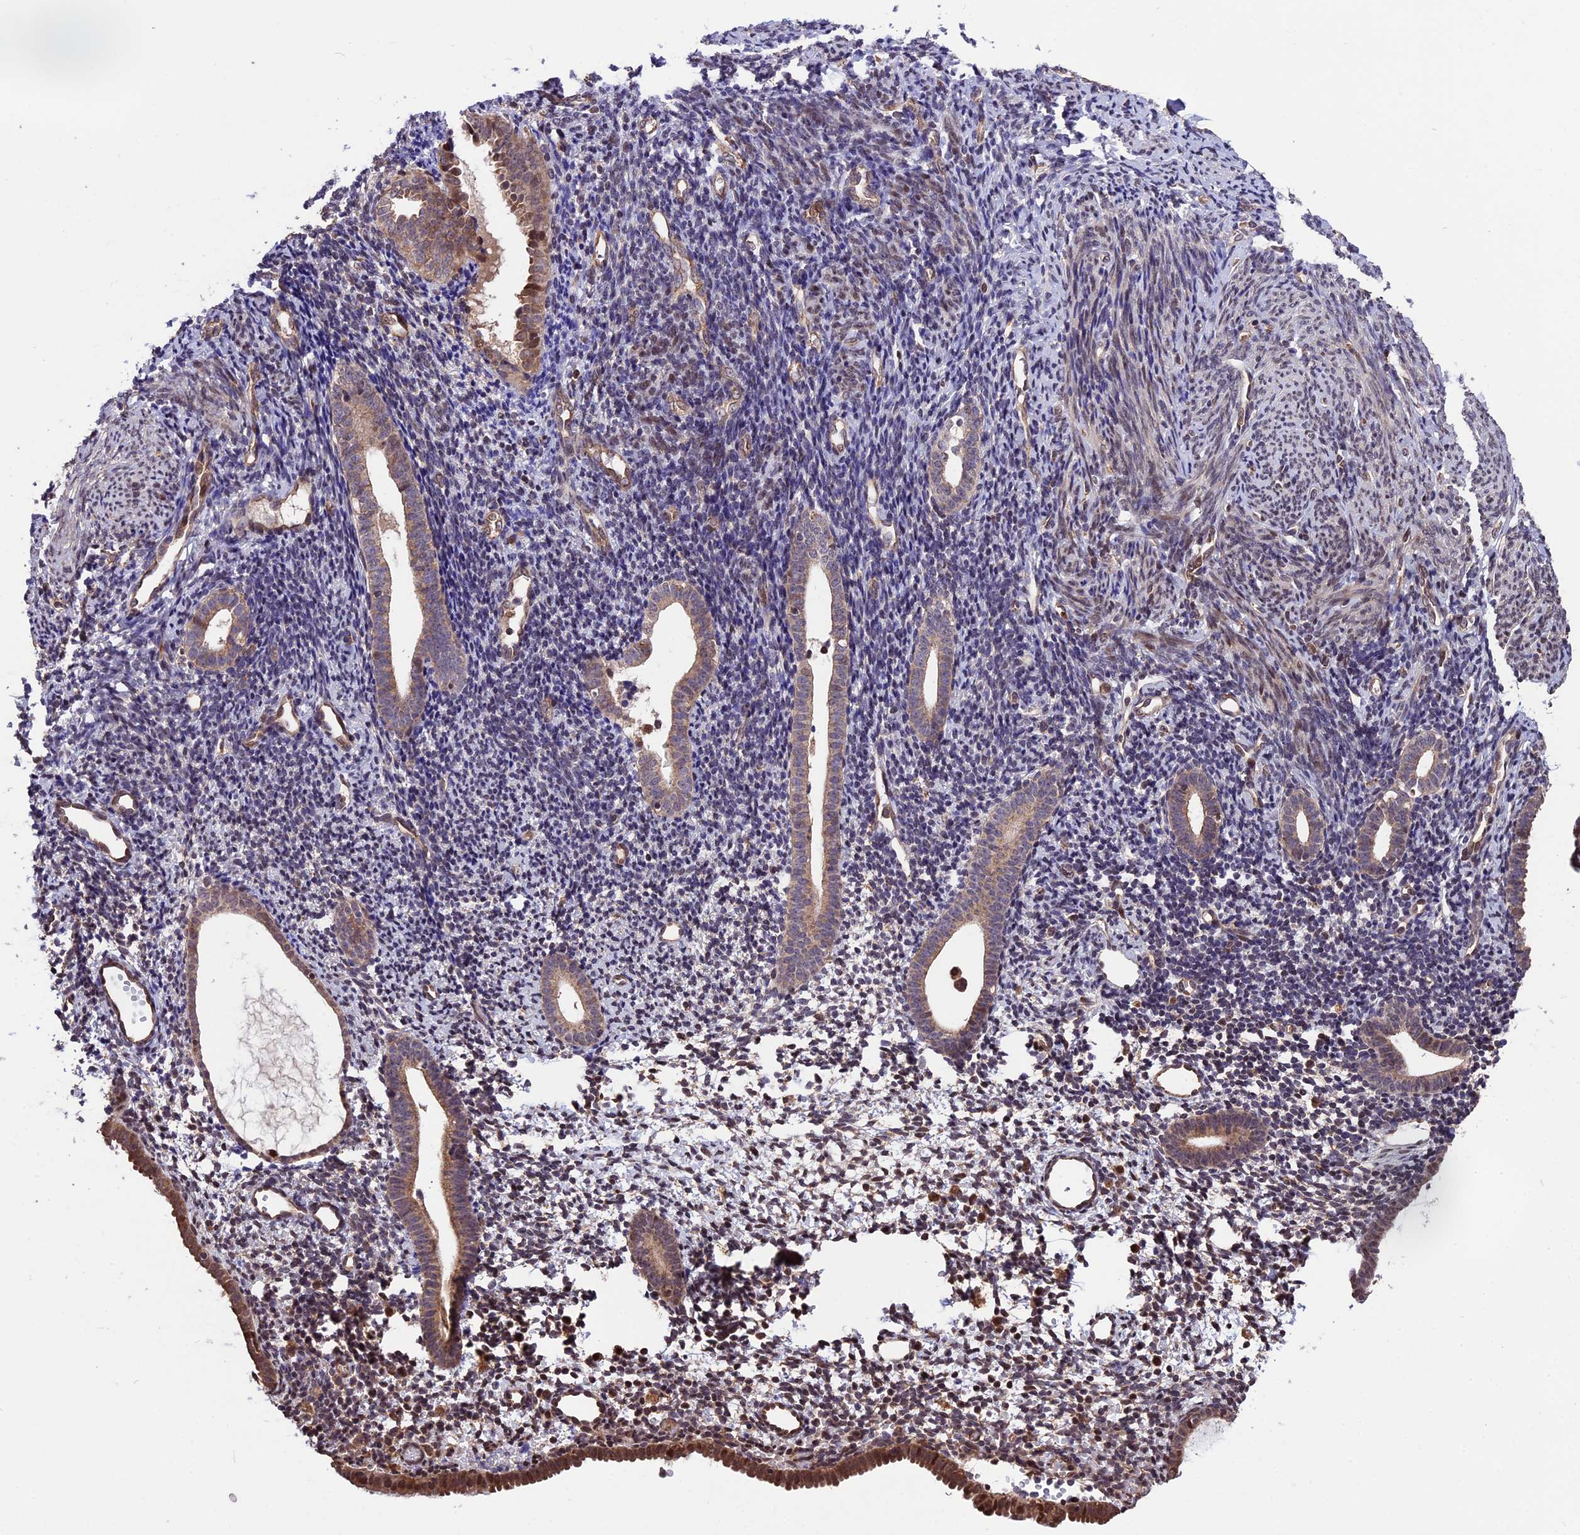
{"staining": {"intensity": "negative", "quantity": "none", "location": "none"}, "tissue": "endometrium", "cell_type": "Cells in endometrial stroma", "image_type": "normal", "snomed": [{"axis": "morphology", "description": "Normal tissue, NOS"}, {"axis": "topography", "description": "Endometrium"}], "caption": "A high-resolution photomicrograph shows immunohistochemistry staining of benign endometrium, which exhibits no significant staining in cells in endometrial stroma.", "gene": "ZNF598", "patient": {"sex": "female", "age": 56}}